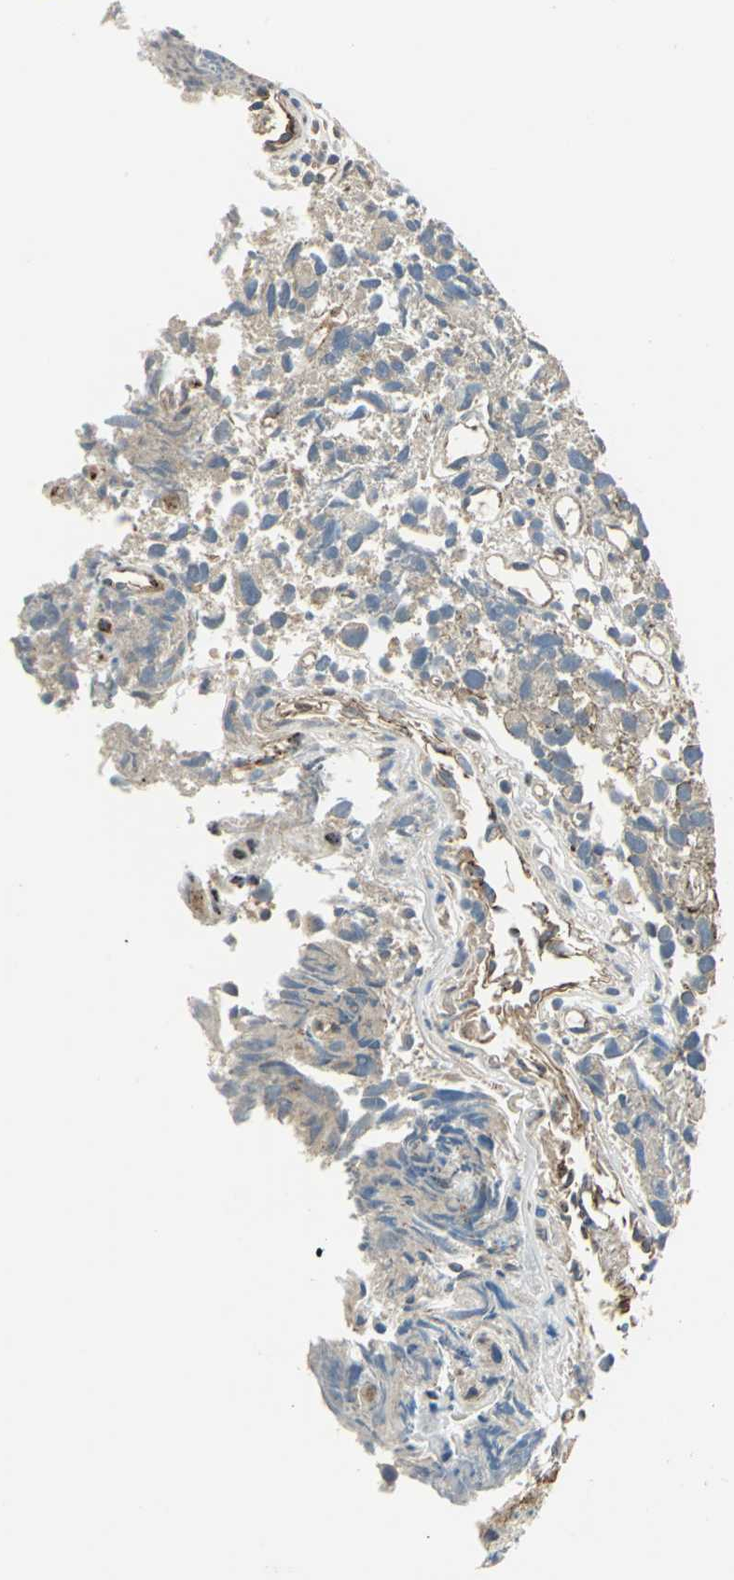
{"staining": {"intensity": "weak", "quantity": ">75%", "location": "cytoplasmic/membranous"}, "tissue": "urothelial cancer", "cell_type": "Tumor cells", "image_type": "cancer", "snomed": [{"axis": "morphology", "description": "Urothelial carcinoma, High grade"}, {"axis": "topography", "description": "Urinary bladder"}], "caption": "Urothelial carcinoma (high-grade) stained for a protein (brown) demonstrates weak cytoplasmic/membranous positive staining in about >75% of tumor cells.", "gene": "RAPGEF1", "patient": {"sex": "female", "age": 75}}